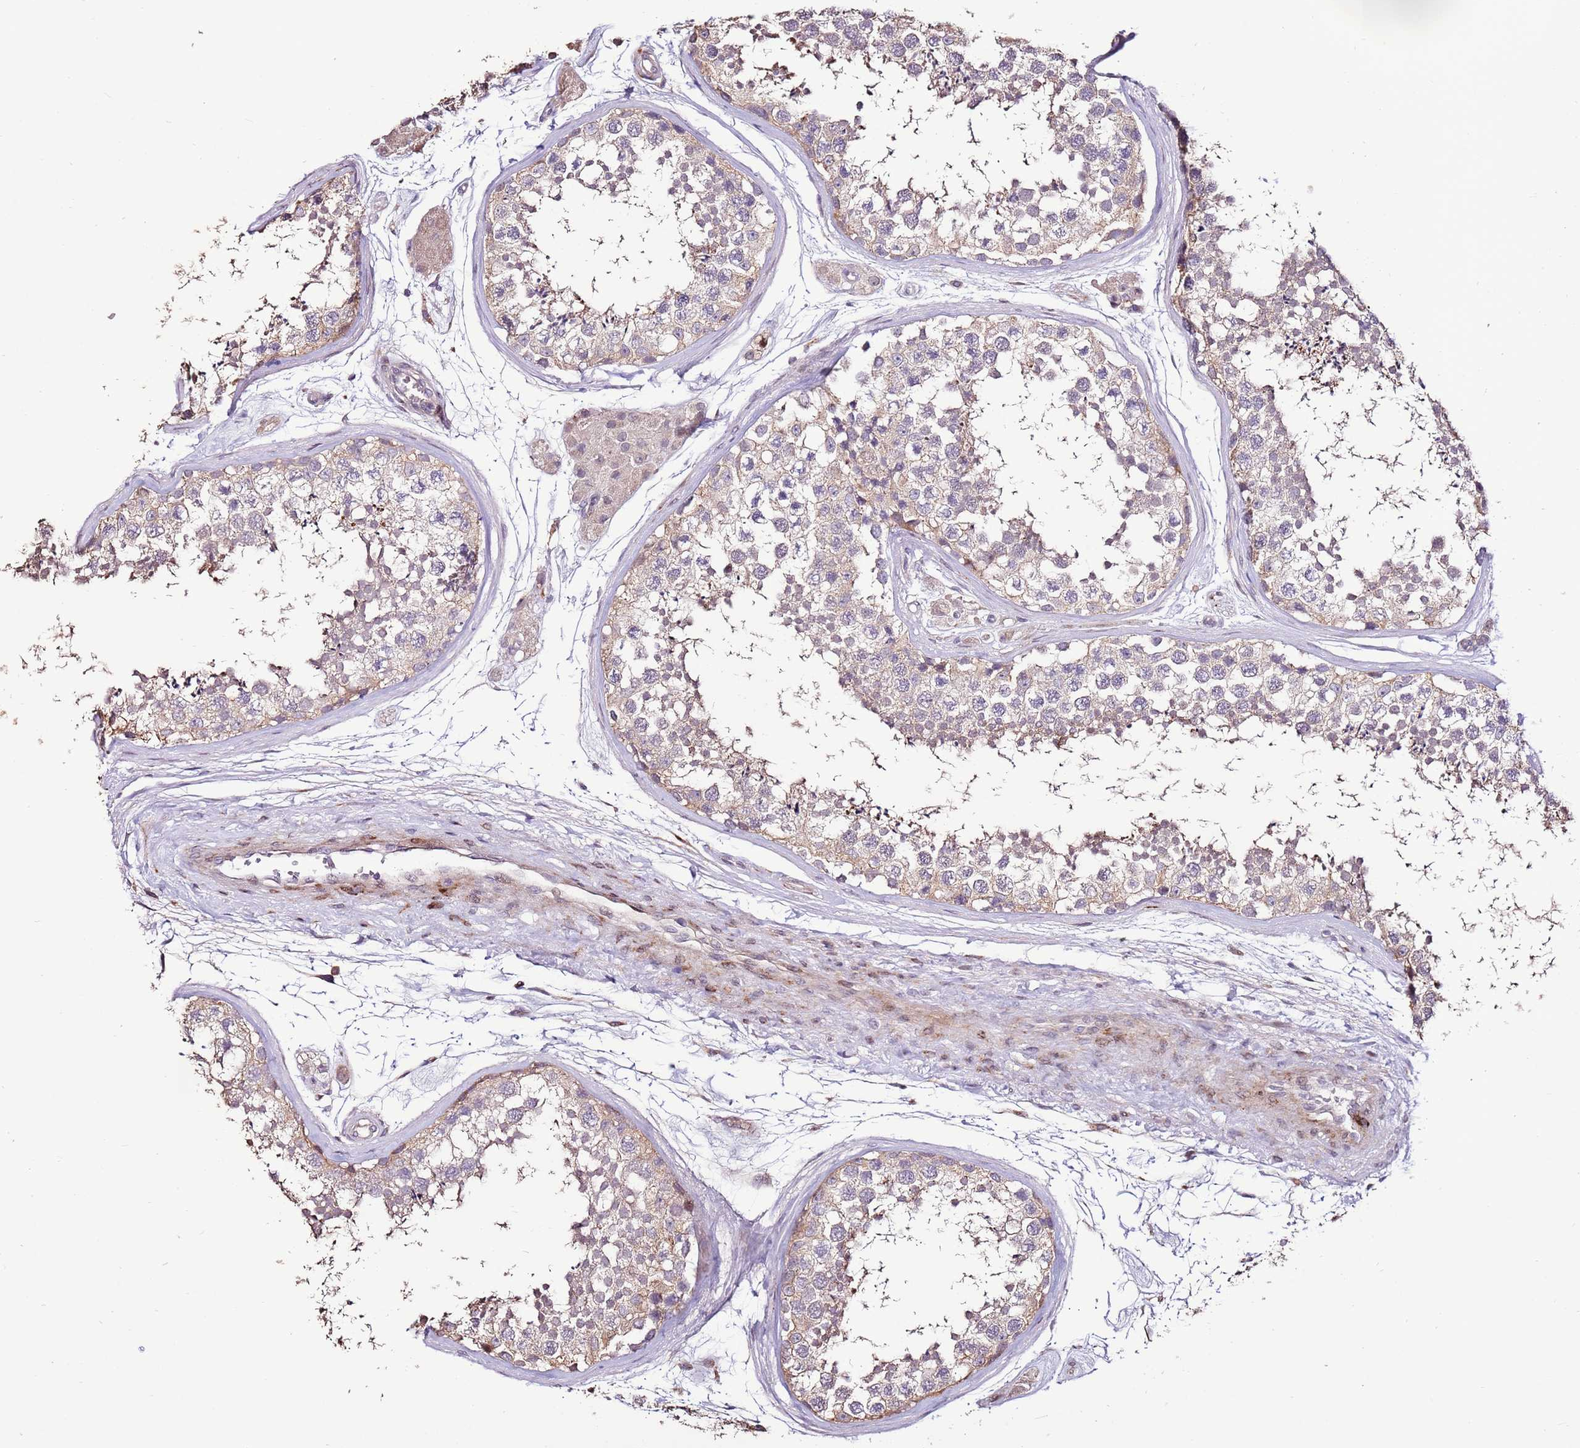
{"staining": {"intensity": "weak", "quantity": "25%-75%", "location": "cytoplasmic/membranous"}, "tissue": "testis", "cell_type": "Cells in seminiferous ducts", "image_type": "normal", "snomed": [{"axis": "morphology", "description": "Normal tissue, NOS"}, {"axis": "topography", "description": "Testis"}], "caption": "The histopathology image shows staining of benign testis, revealing weak cytoplasmic/membranous protein positivity (brown color) within cells in seminiferous ducts. (DAB IHC with brightfield microscopy, high magnification).", "gene": "LGI4", "patient": {"sex": "male", "age": 56}}